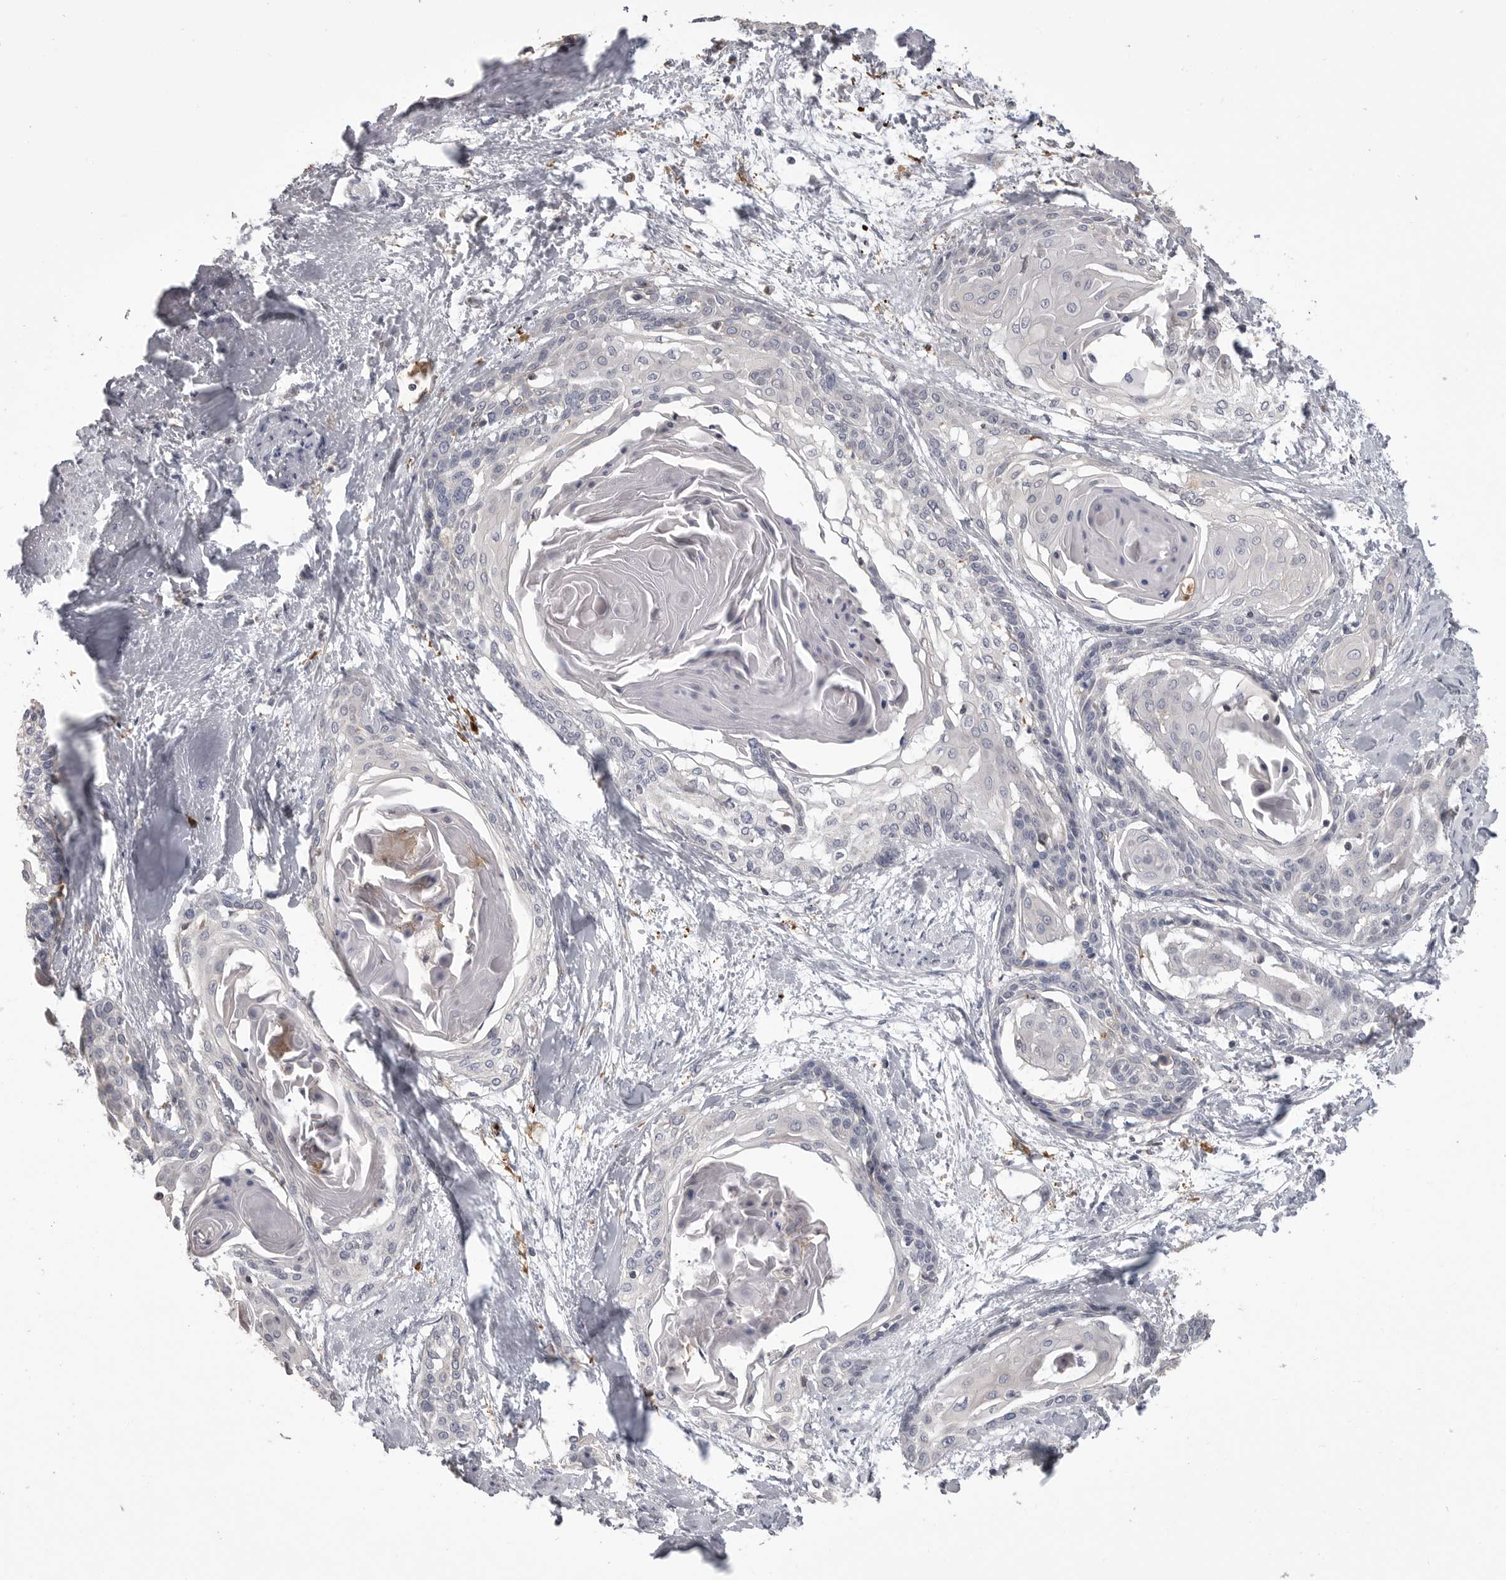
{"staining": {"intensity": "negative", "quantity": "none", "location": "none"}, "tissue": "cervical cancer", "cell_type": "Tumor cells", "image_type": "cancer", "snomed": [{"axis": "morphology", "description": "Squamous cell carcinoma, NOS"}, {"axis": "topography", "description": "Cervix"}], "caption": "The histopathology image exhibits no significant expression in tumor cells of squamous cell carcinoma (cervical).", "gene": "CMTM6", "patient": {"sex": "female", "age": 57}}